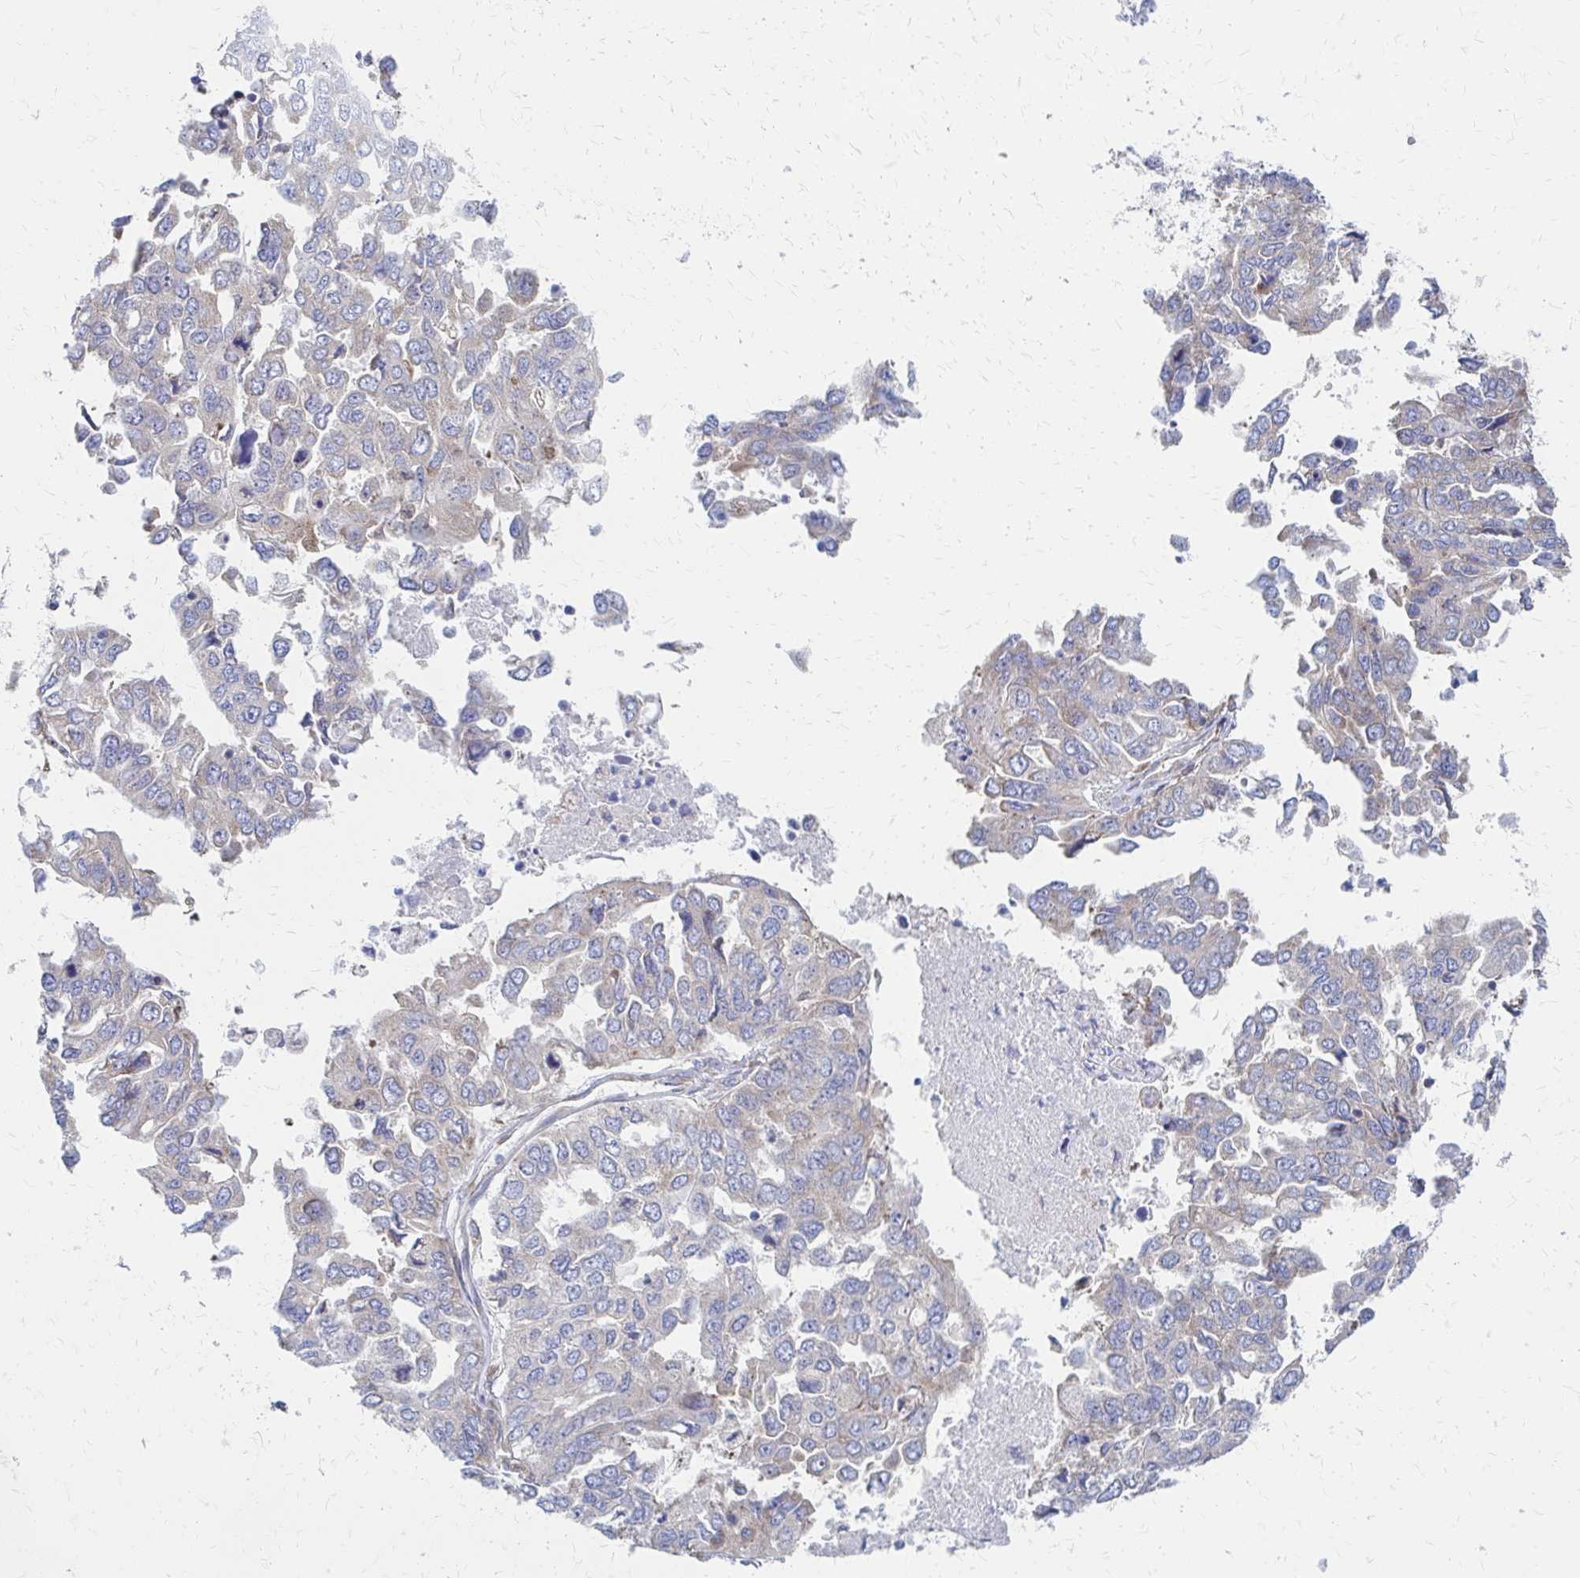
{"staining": {"intensity": "weak", "quantity": "<25%", "location": "cytoplasmic/membranous"}, "tissue": "ovarian cancer", "cell_type": "Tumor cells", "image_type": "cancer", "snomed": [{"axis": "morphology", "description": "Cystadenocarcinoma, serous, NOS"}, {"axis": "topography", "description": "Ovary"}], "caption": "An IHC image of ovarian serous cystadenocarcinoma is shown. There is no staining in tumor cells of ovarian serous cystadenocarcinoma. (Stains: DAB (3,3'-diaminobenzidine) immunohistochemistry (IHC) with hematoxylin counter stain, Microscopy: brightfield microscopy at high magnification).", "gene": "RPL27A", "patient": {"sex": "female", "age": 53}}